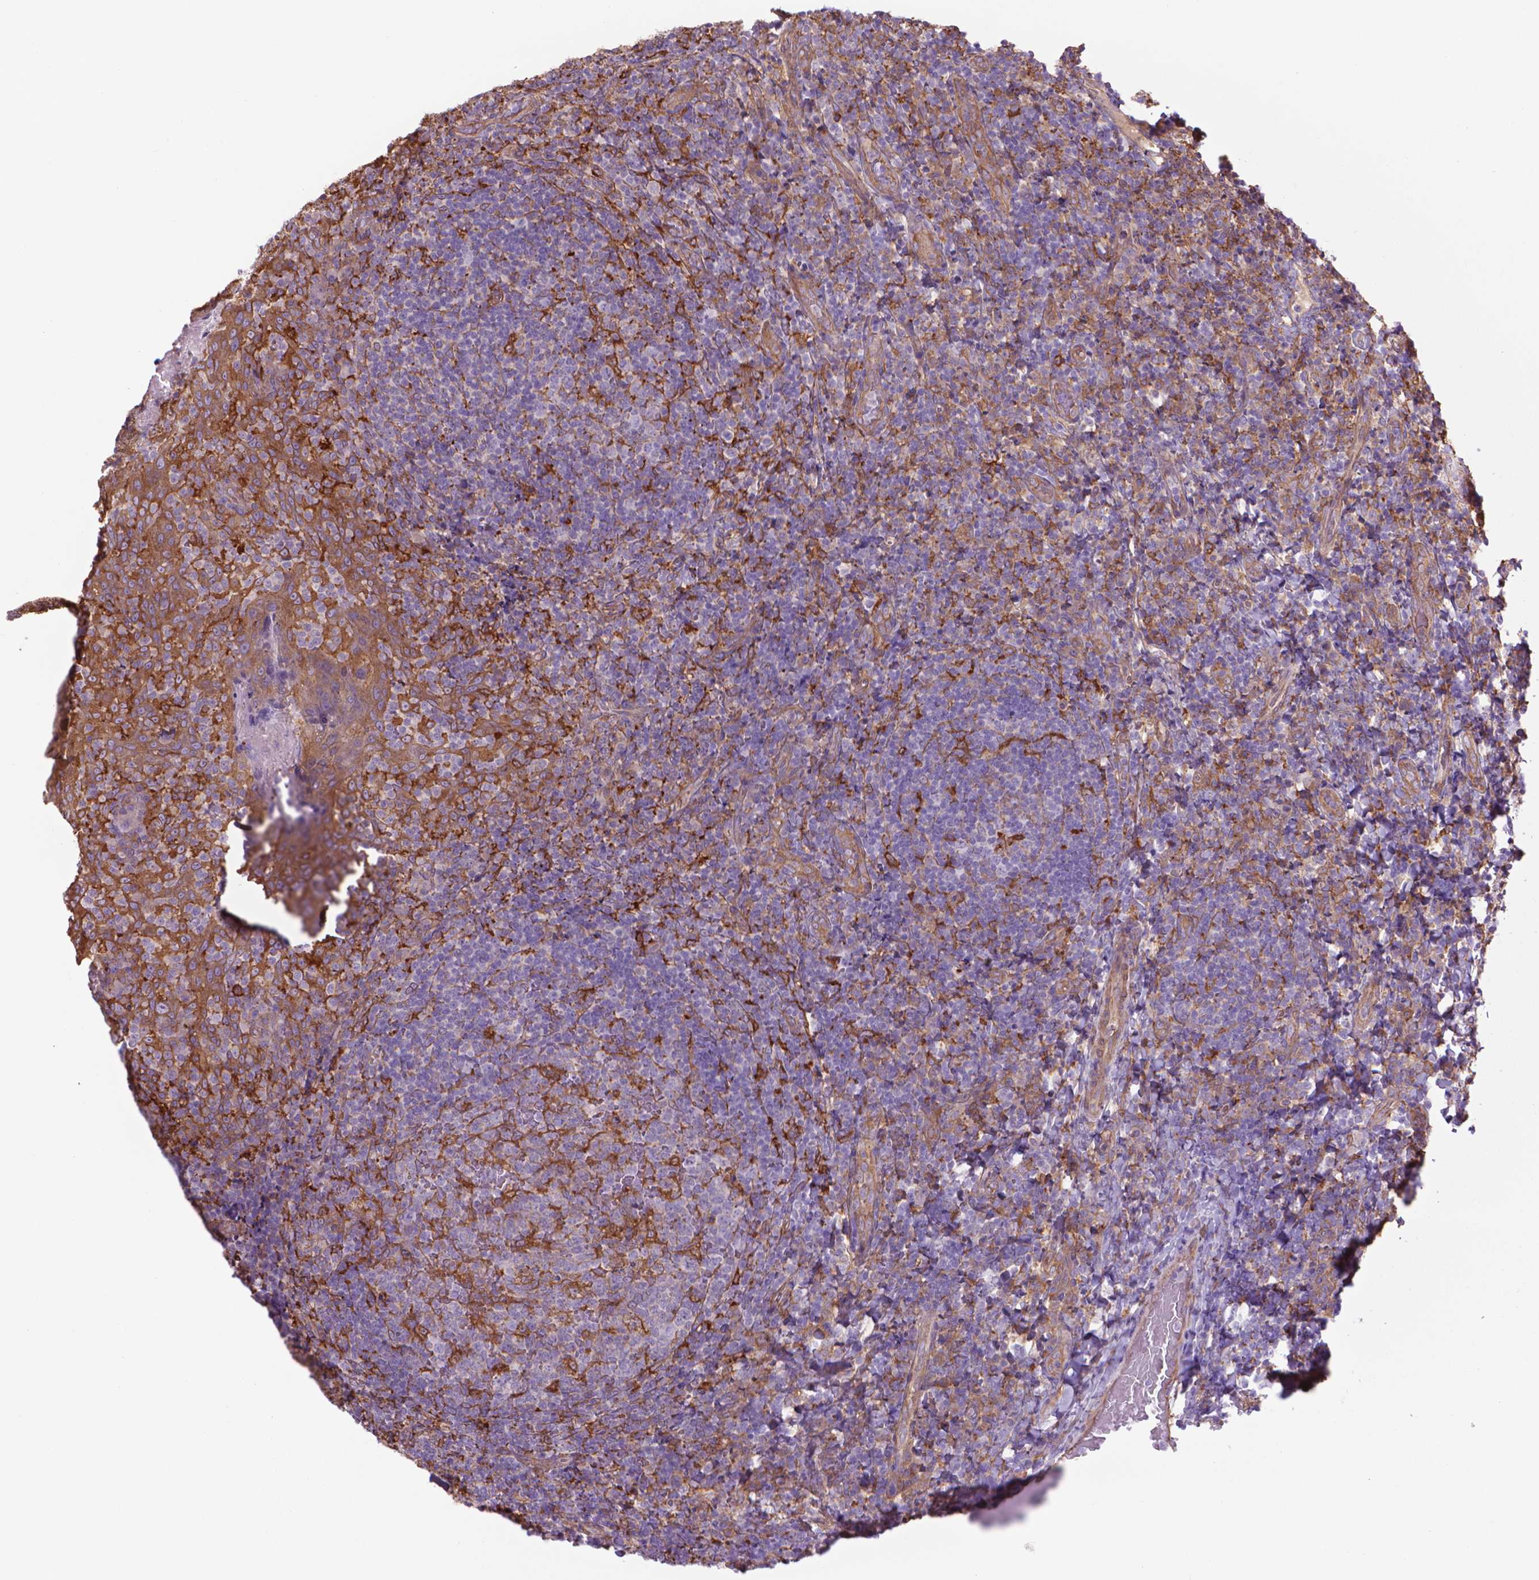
{"staining": {"intensity": "moderate", "quantity": "25%-75%", "location": "cytoplasmic/membranous"}, "tissue": "tonsil", "cell_type": "Germinal center cells", "image_type": "normal", "snomed": [{"axis": "morphology", "description": "Normal tissue, NOS"}, {"axis": "topography", "description": "Tonsil"}], "caption": "High-power microscopy captured an immunohistochemistry micrograph of unremarkable tonsil, revealing moderate cytoplasmic/membranous expression in approximately 25%-75% of germinal center cells. Immunohistochemistry (ihc) stains the protein in brown and the nuclei are stained blue.", "gene": "CORO1B", "patient": {"sex": "male", "age": 17}}